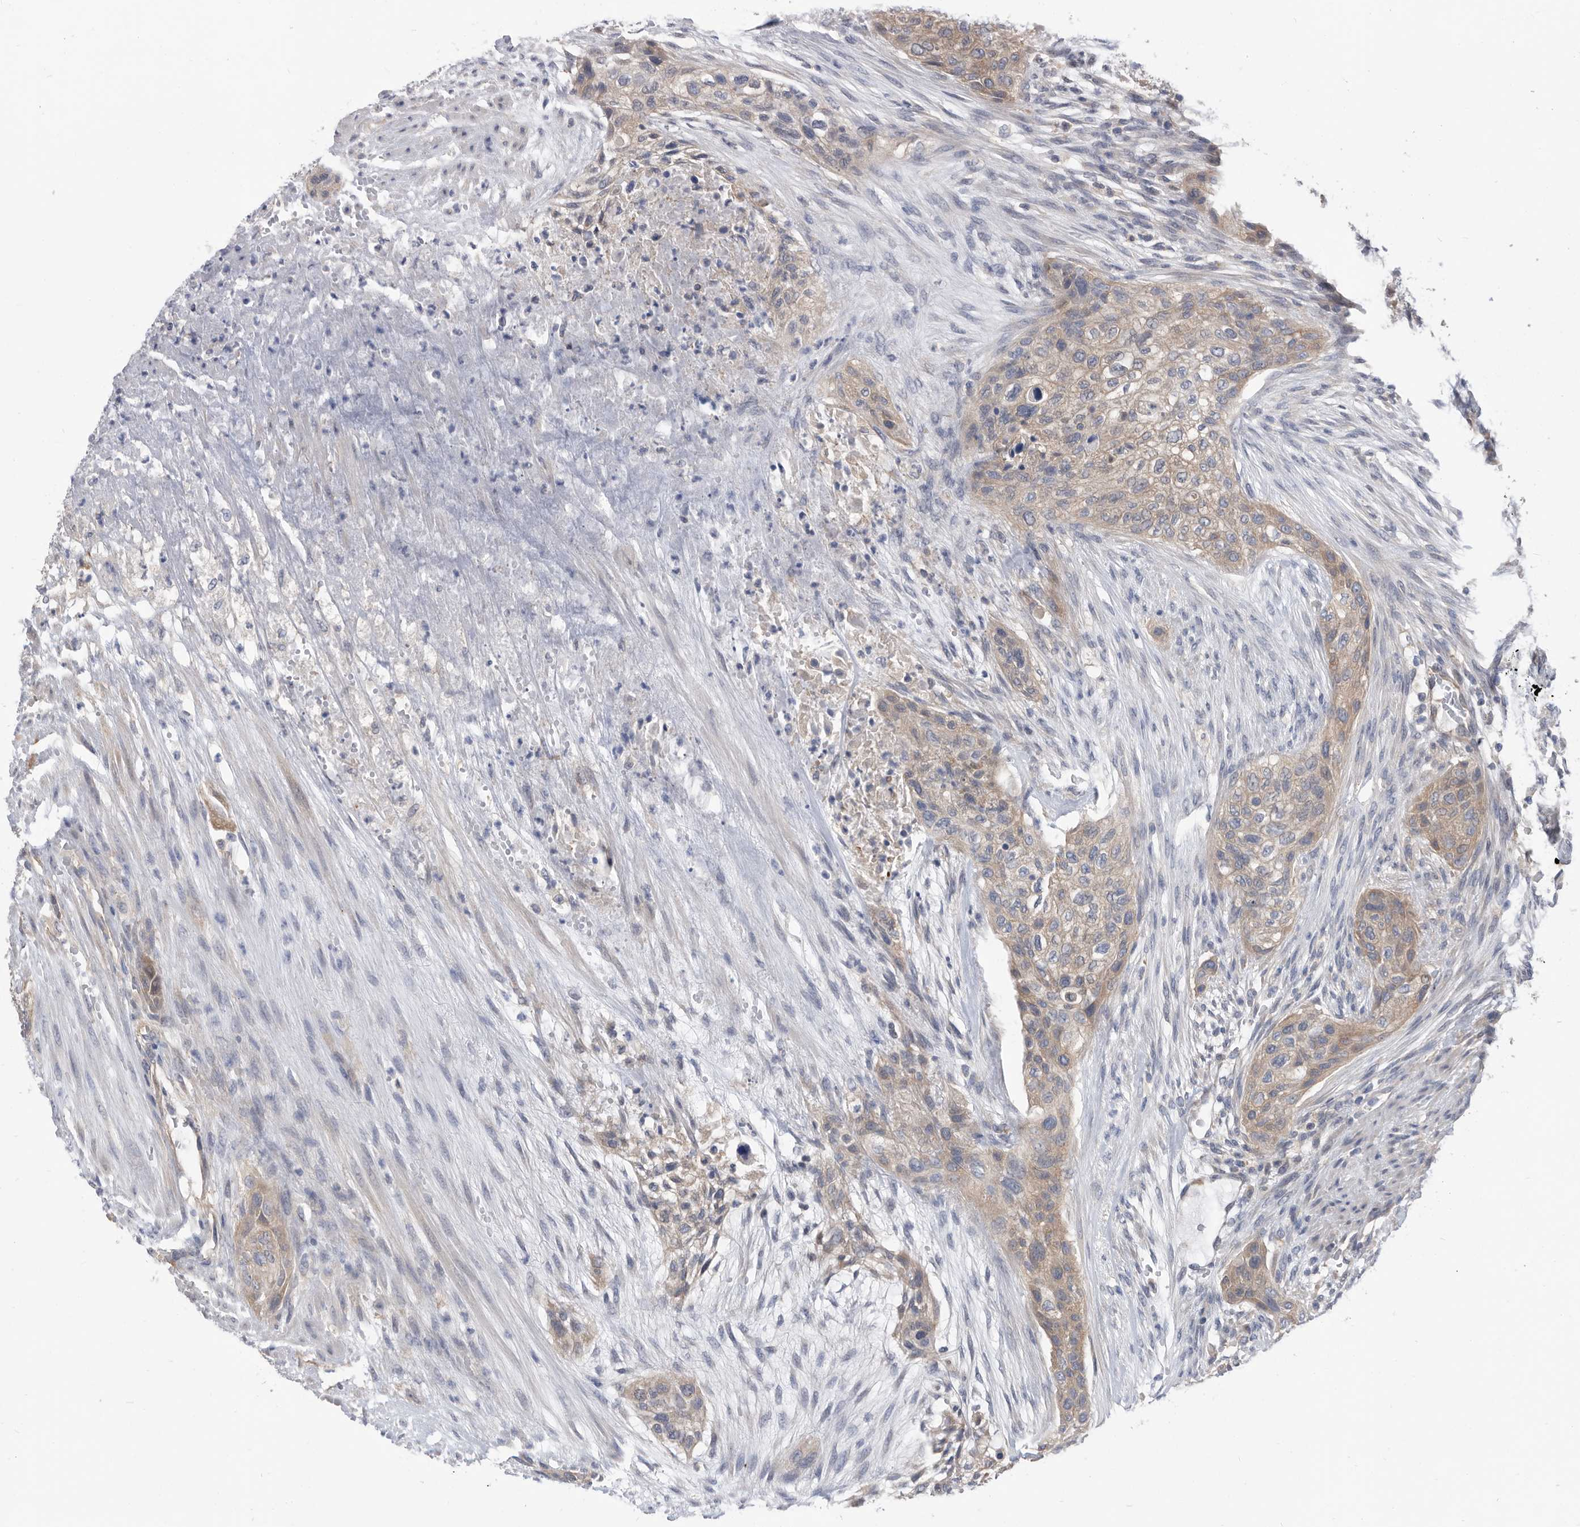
{"staining": {"intensity": "weak", "quantity": ">75%", "location": "cytoplasmic/membranous"}, "tissue": "urothelial cancer", "cell_type": "Tumor cells", "image_type": "cancer", "snomed": [{"axis": "morphology", "description": "Urothelial carcinoma, High grade"}, {"axis": "topography", "description": "Urinary bladder"}], "caption": "Urothelial cancer tissue reveals weak cytoplasmic/membranous expression in approximately >75% of tumor cells", "gene": "CCT4", "patient": {"sex": "male", "age": 35}}